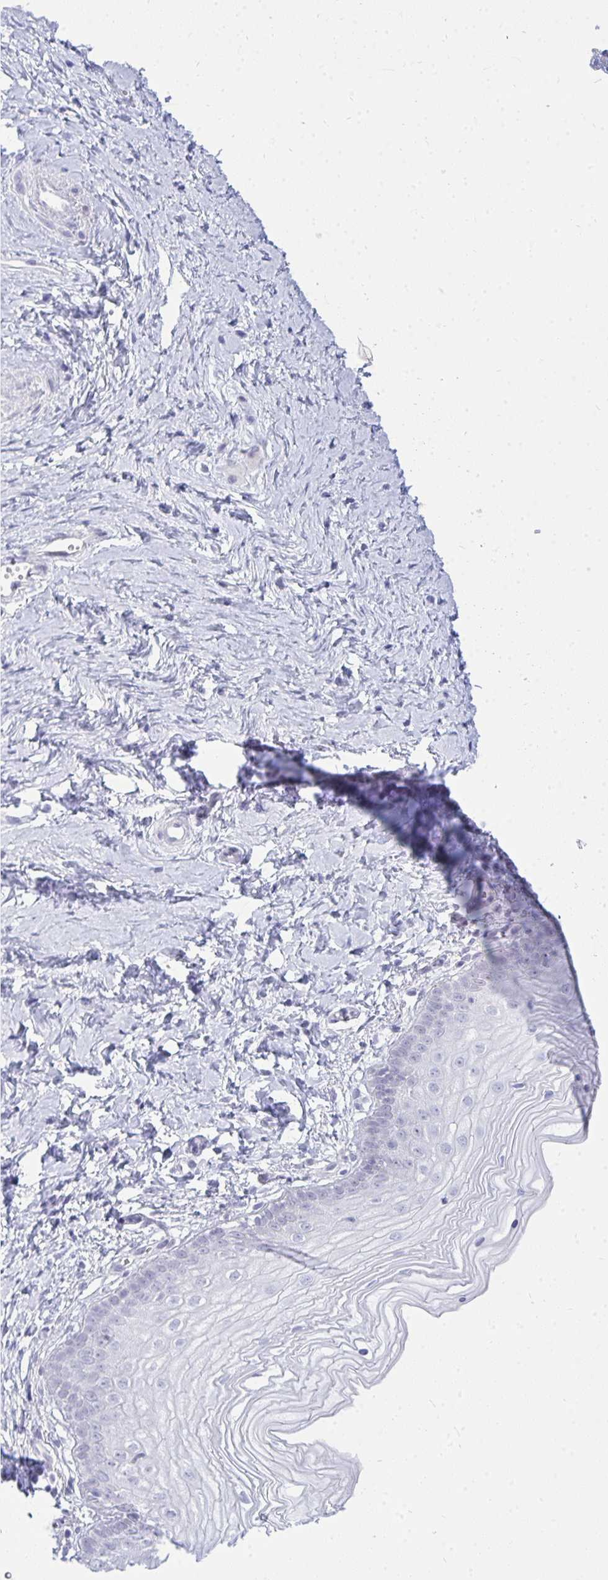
{"staining": {"intensity": "negative", "quantity": "none", "location": "none"}, "tissue": "vagina", "cell_type": "Squamous epithelial cells", "image_type": "normal", "snomed": [{"axis": "morphology", "description": "Normal tissue, NOS"}, {"axis": "topography", "description": "Vagina"}], "caption": "IHC of unremarkable human vagina exhibits no staining in squamous epithelial cells.", "gene": "ZSCAN25", "patient": {"sex": "female", "age": 38}}